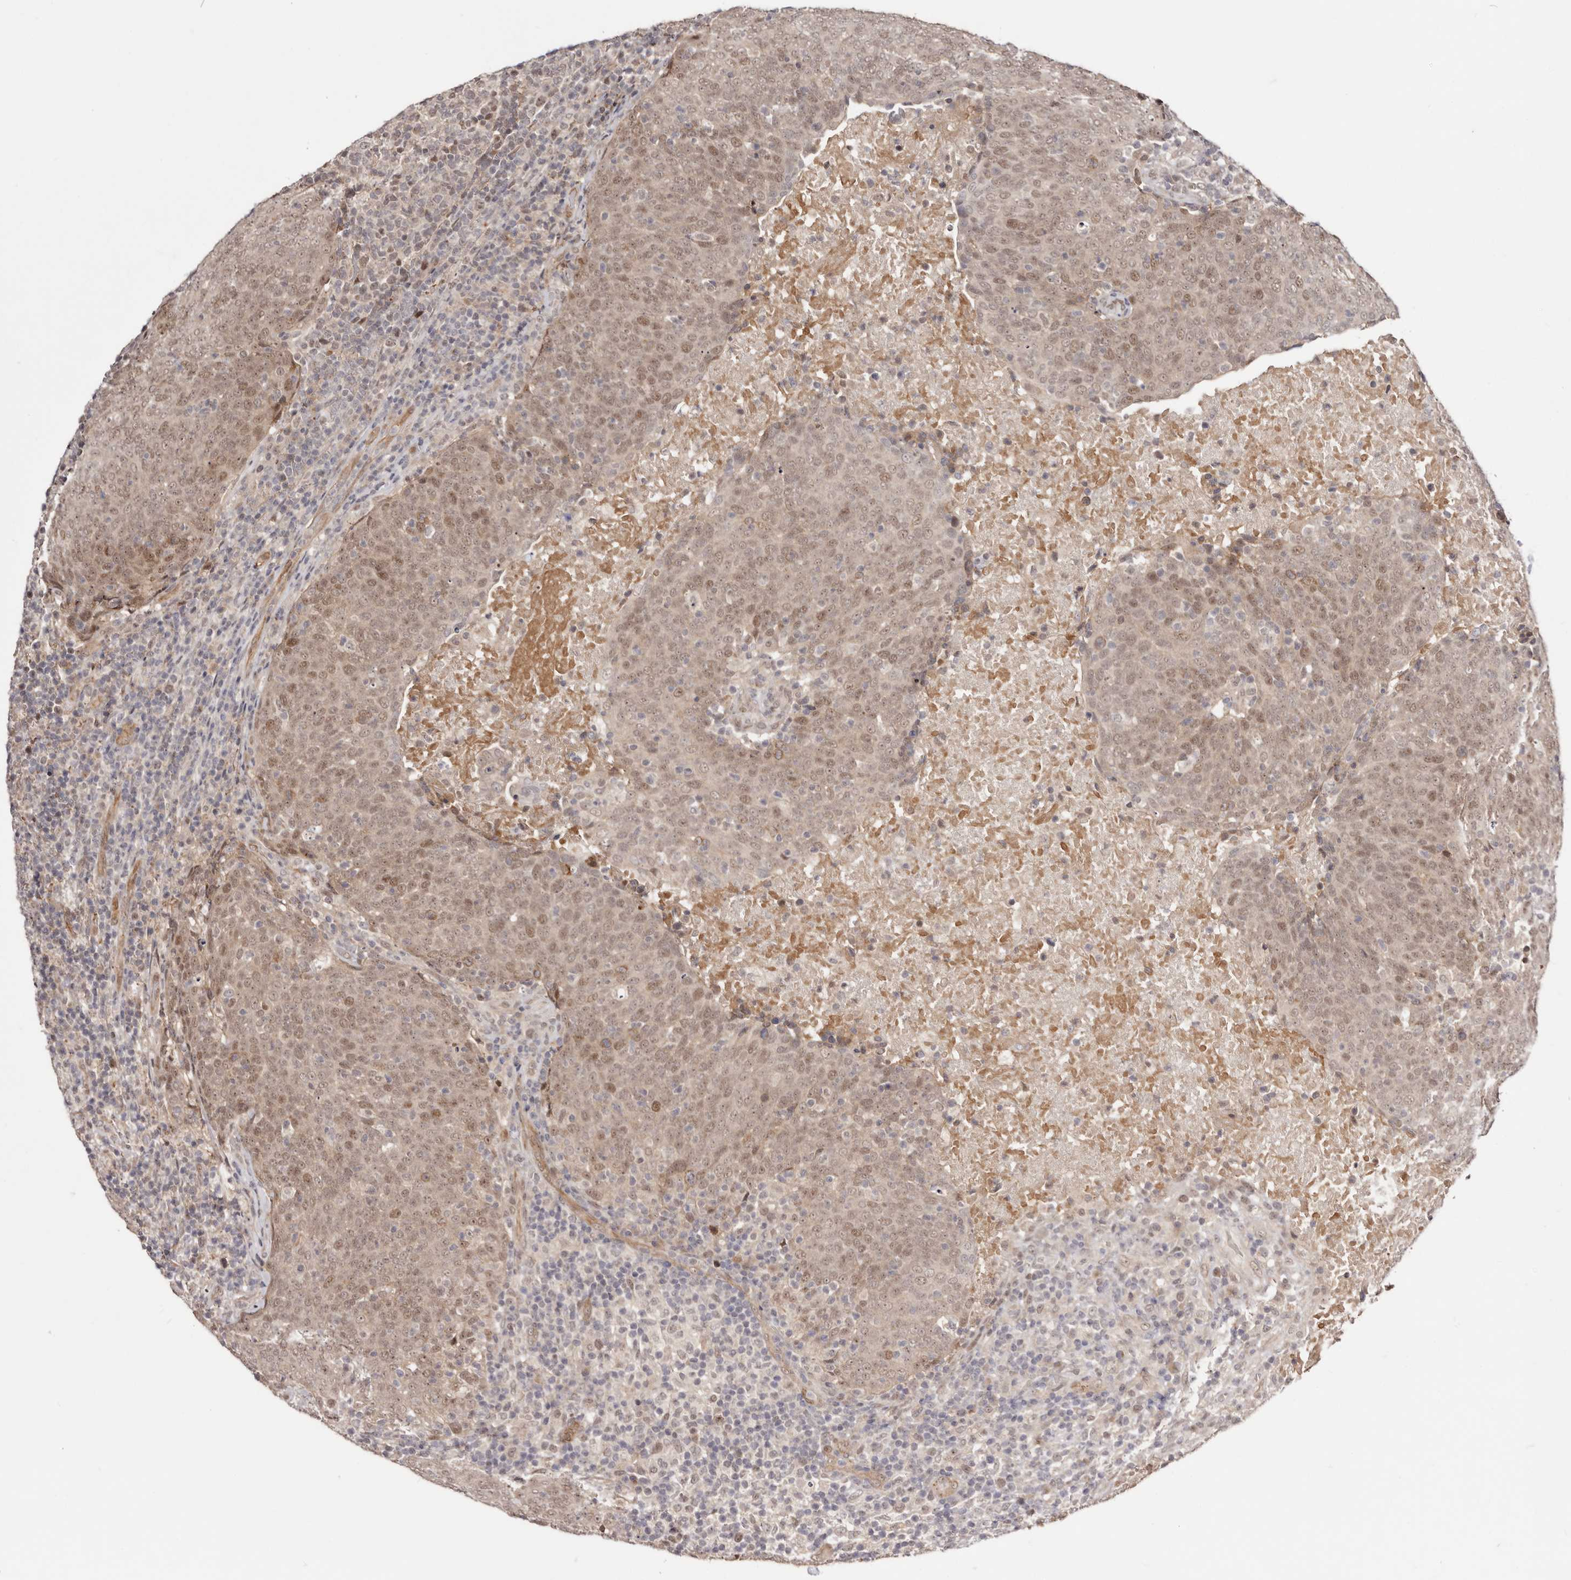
{"staining": {"intensity": "moderate", "quantity": ">75%", "location": "cytoplasmic/membranous,nuclear"}, "tissue": "head and neck cancer", "cell_type": "Tumor cells", "image_type": "cancer", "snomed": [{"axis": "morphology", "description": "Squamous cell carcinoma, NOS"}, {"axis": "morphology", "description": "Squamous cell carcinoma, metastatic, NOS"}, {"axis": "topography", "description": "Lymph node"}, {"axis": "topography", "description": "Head-Neck"}], "caption": "Moderate cytoplasmic/membranous and nuclear positivity is seen in approximately >75% of tumor cells in head and neck metastatic squamous cell carcinoma.", "gene": "EGR3", "patient": {"sex": "male", "age": 62}}